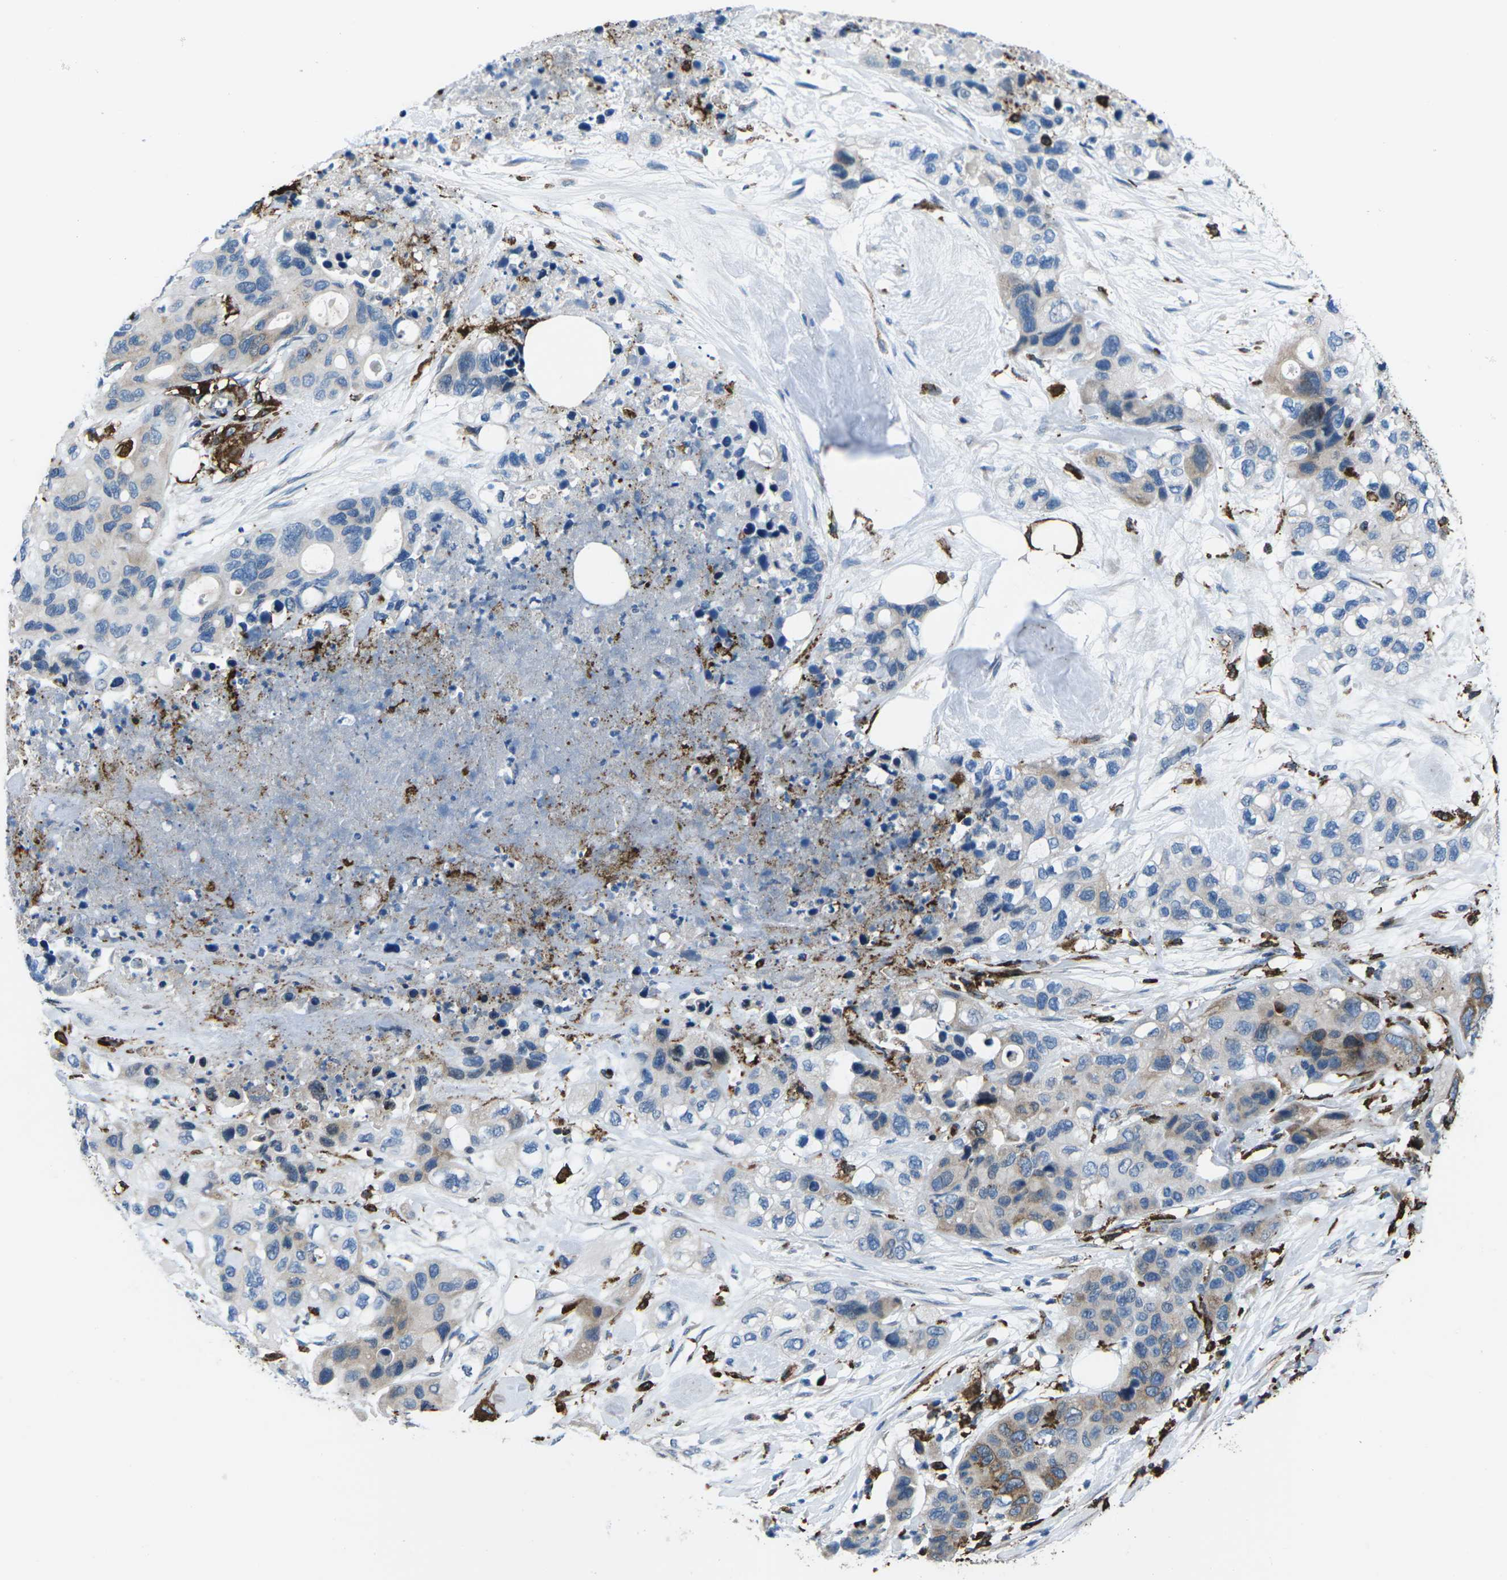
{"staining": {"intensity": "negative", "quantity": "none", "location": "none"}, "tissue": "pancreatic cancer", "cell_type": "Tumor cells", "image_type": "cancer", "snomed": [{"axis": "morphology", "description": "Adenocarcinoma, NOS"}, {"axis": "topography", "description": "Pancreas"}], "caption": "DAB immunohistochemical staining of pancreatic cancer shows no significant expression in tumor cells.", "gene": "PTPN1", "patient": {"sex": "female", "age": 71}}